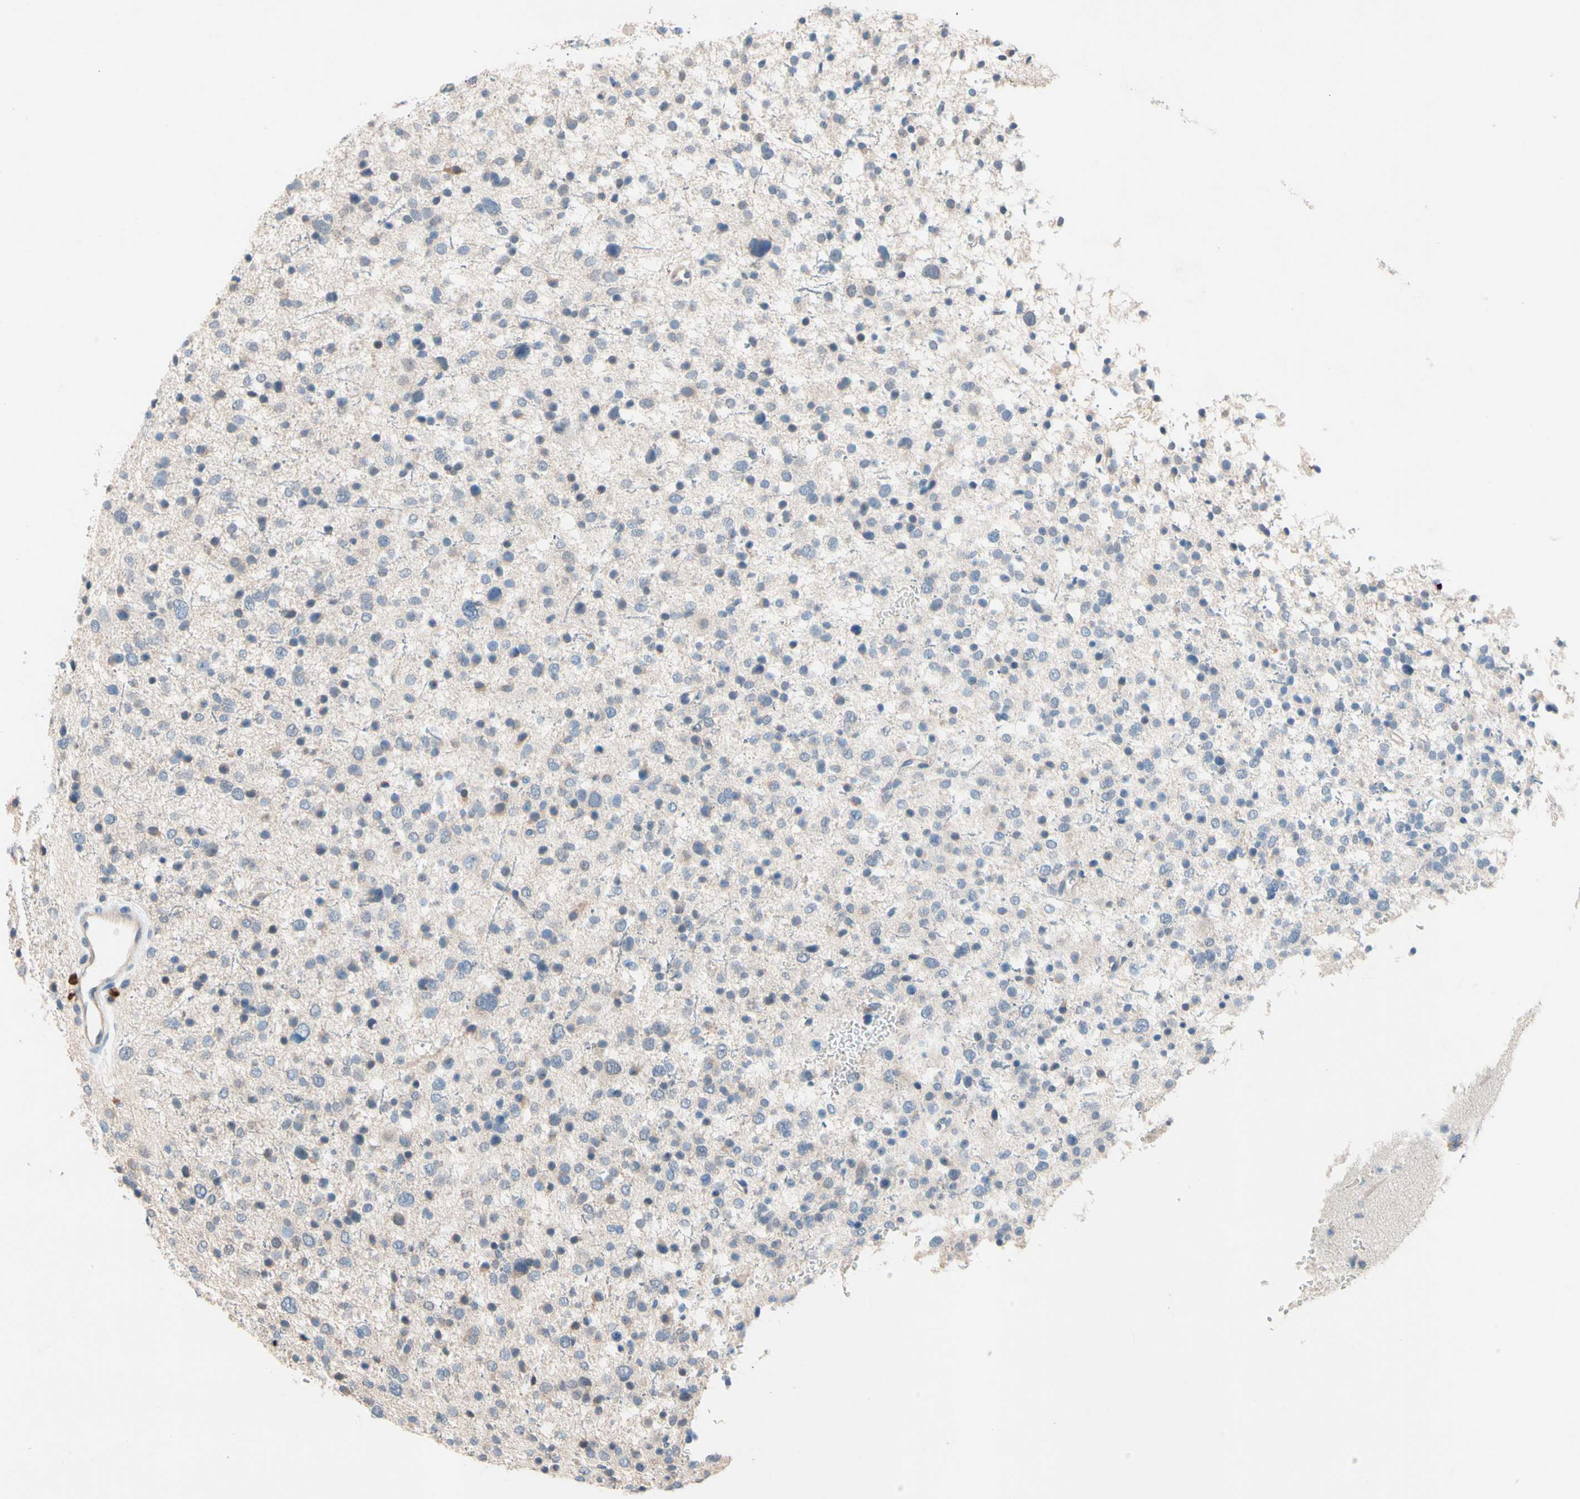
{"staining": {"intensity": "negative", "quantity": "none", "location": "none"}, "tissue": "glioma", "cell_type": "Tumor cells", "image_type": "cancer", "snomed": [{"axis": "morphology", "description": "Glioma, malignant, Low grade"}, {"axis": "topography", "description": "Brain"}], "caption": "The immunohistochemistry (IHC) photomicrograph has no significant staining in tumor cells of low-grade glioma (malignant) tissue.", "gene": "PRDX4", "patient": {"sex": "female", "age": 37}}